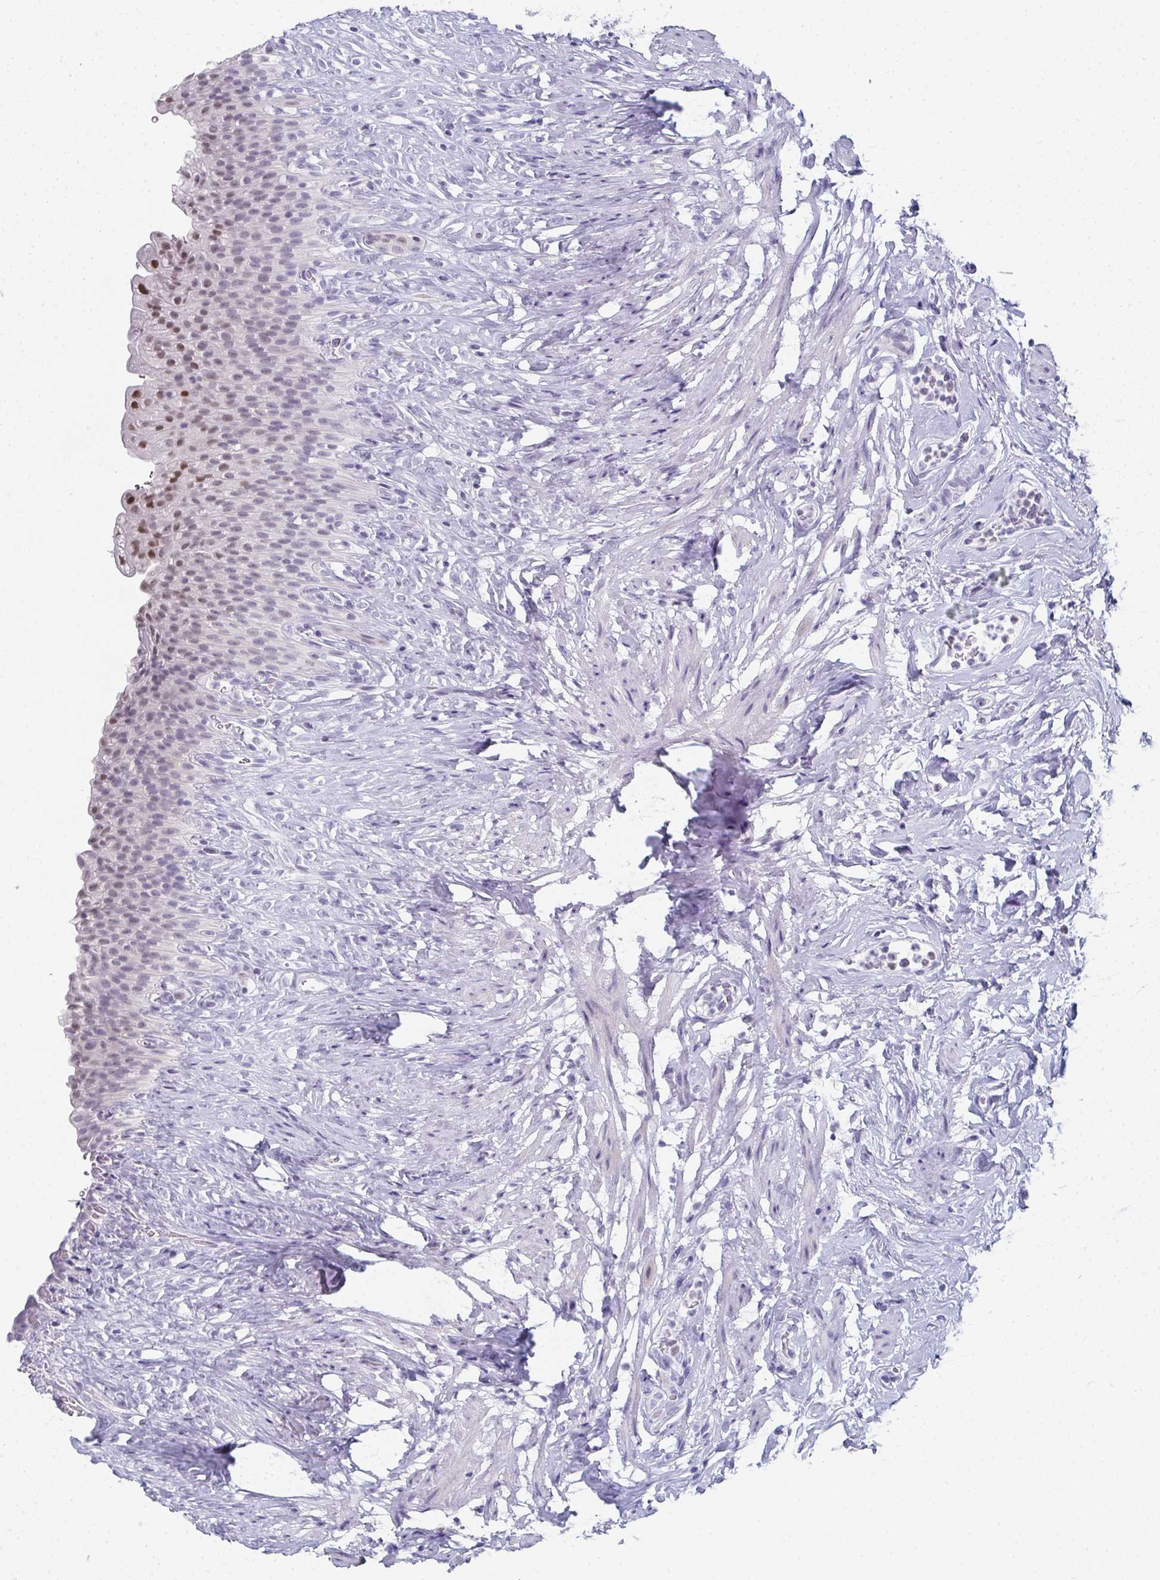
{"staining": {"intensity": "moderate", "quantity": "25%-75%", "location": "nuclear"}, "tissue": "urinary bladder", "cell_type": "Urothelial cells", "image_type": "normal", "snomed": [{"axis": "morphology", "description": "Normal tissue, NOS"}, {"axis": "topography", "description": "Urinary bladder"}, {"axis": "topography", "description": "Prostate"}], "caption": "A brown stain labels moderate nuclear positivity of a protein in urothelial cells of normal human urinary bladder.", "gene": "PYCR3", "patient": {"sex": "male", "age": 76}}